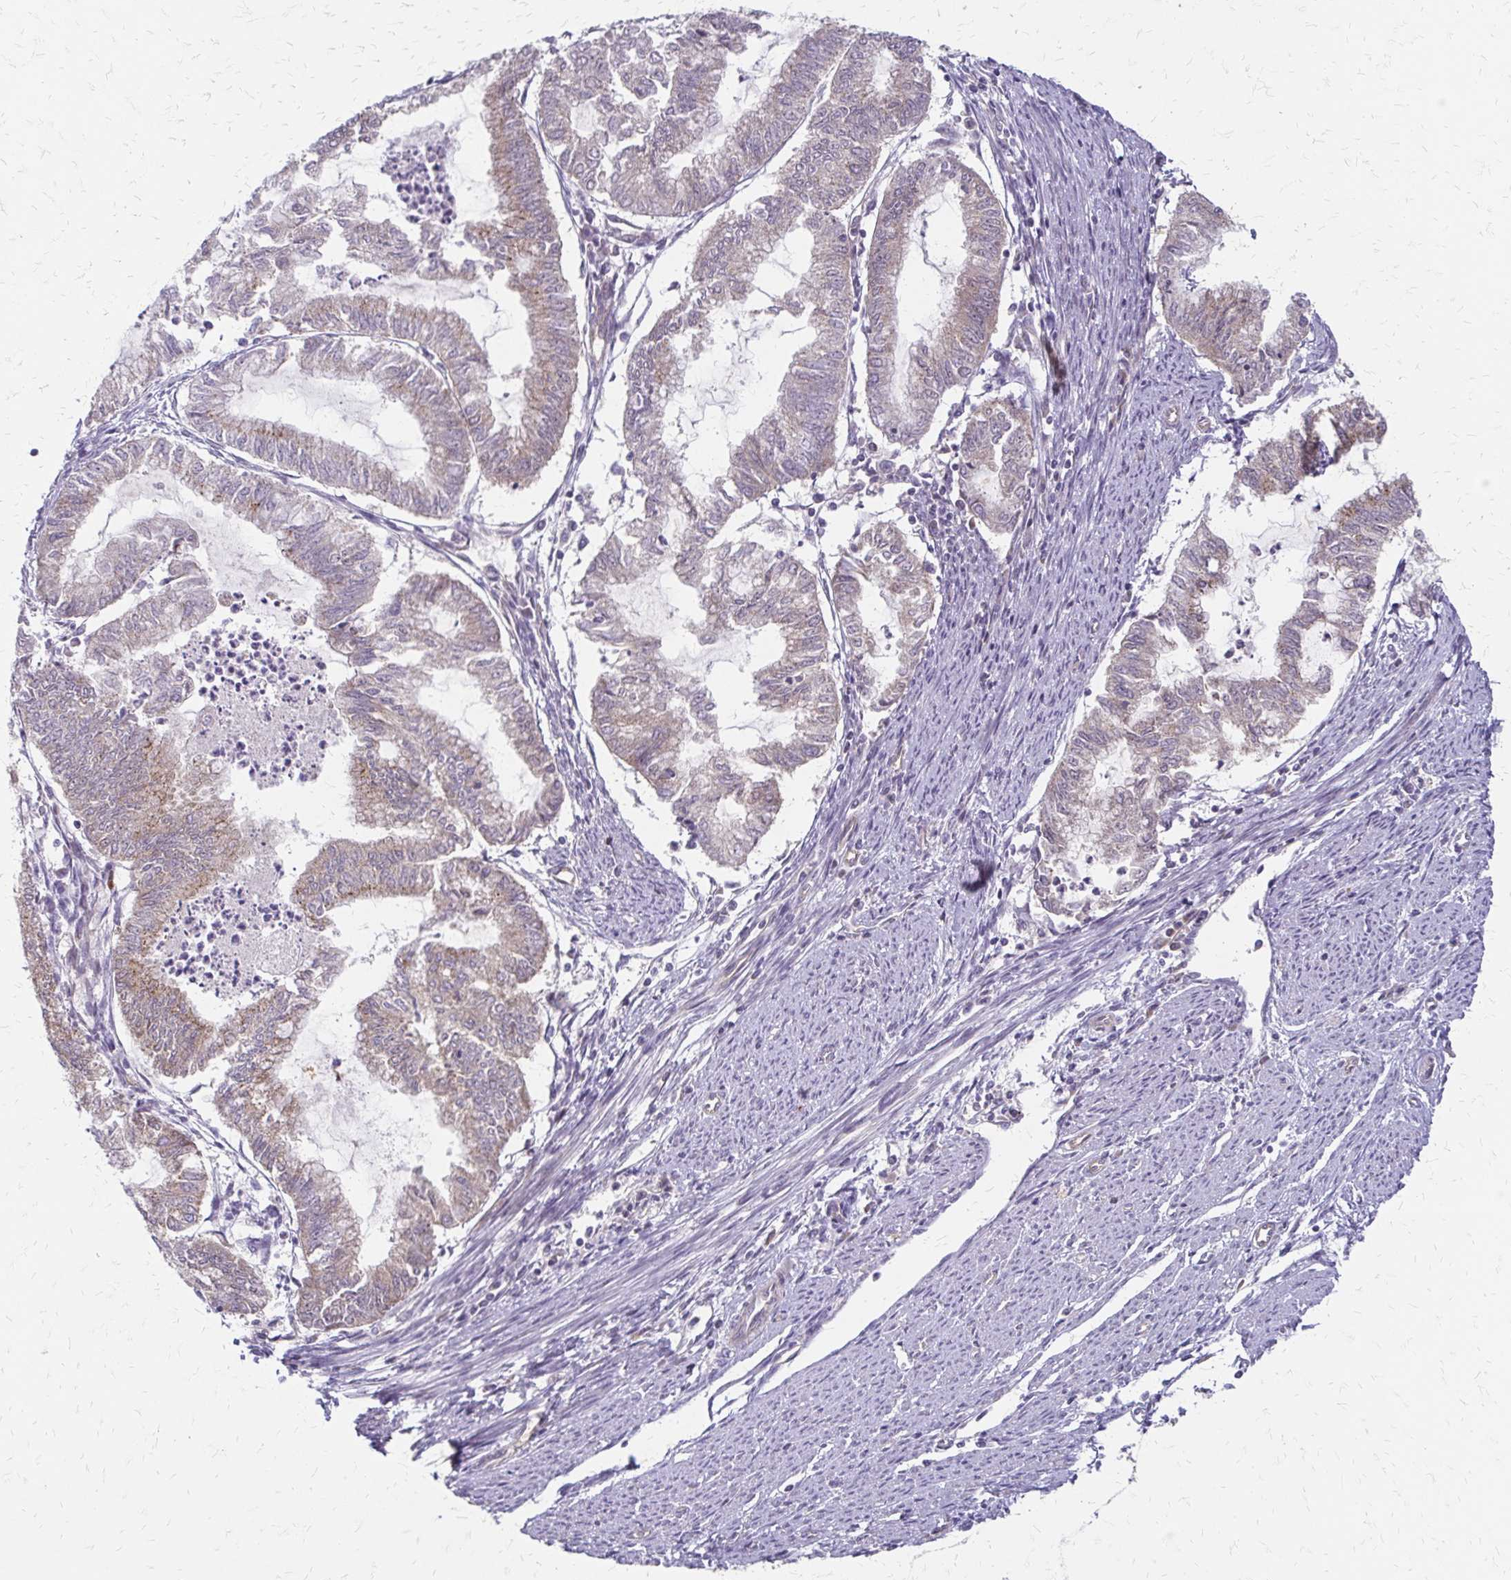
{"staining": {"intensity": "weak", "quantity": "25%-75%", "location": "cytoplasmic/membranous"}, "tissue": "endometrial cancer", "cell_type": "Tumor cells", "image_type": "cancer", "snomed": [{"axis": "morphology", "description": "Adenocarcinoma, NOS"}, {"axis": "topography", "description": "Endometrium"}], "caption": "Endometrial cancer stained for a protein (brown) demonstrates weak cytoplasmic/membranous positive staining in about 25%-75% of tumor cells.", "gene": "ZNF383", "patient": {"sex": "female", "age": 79}}